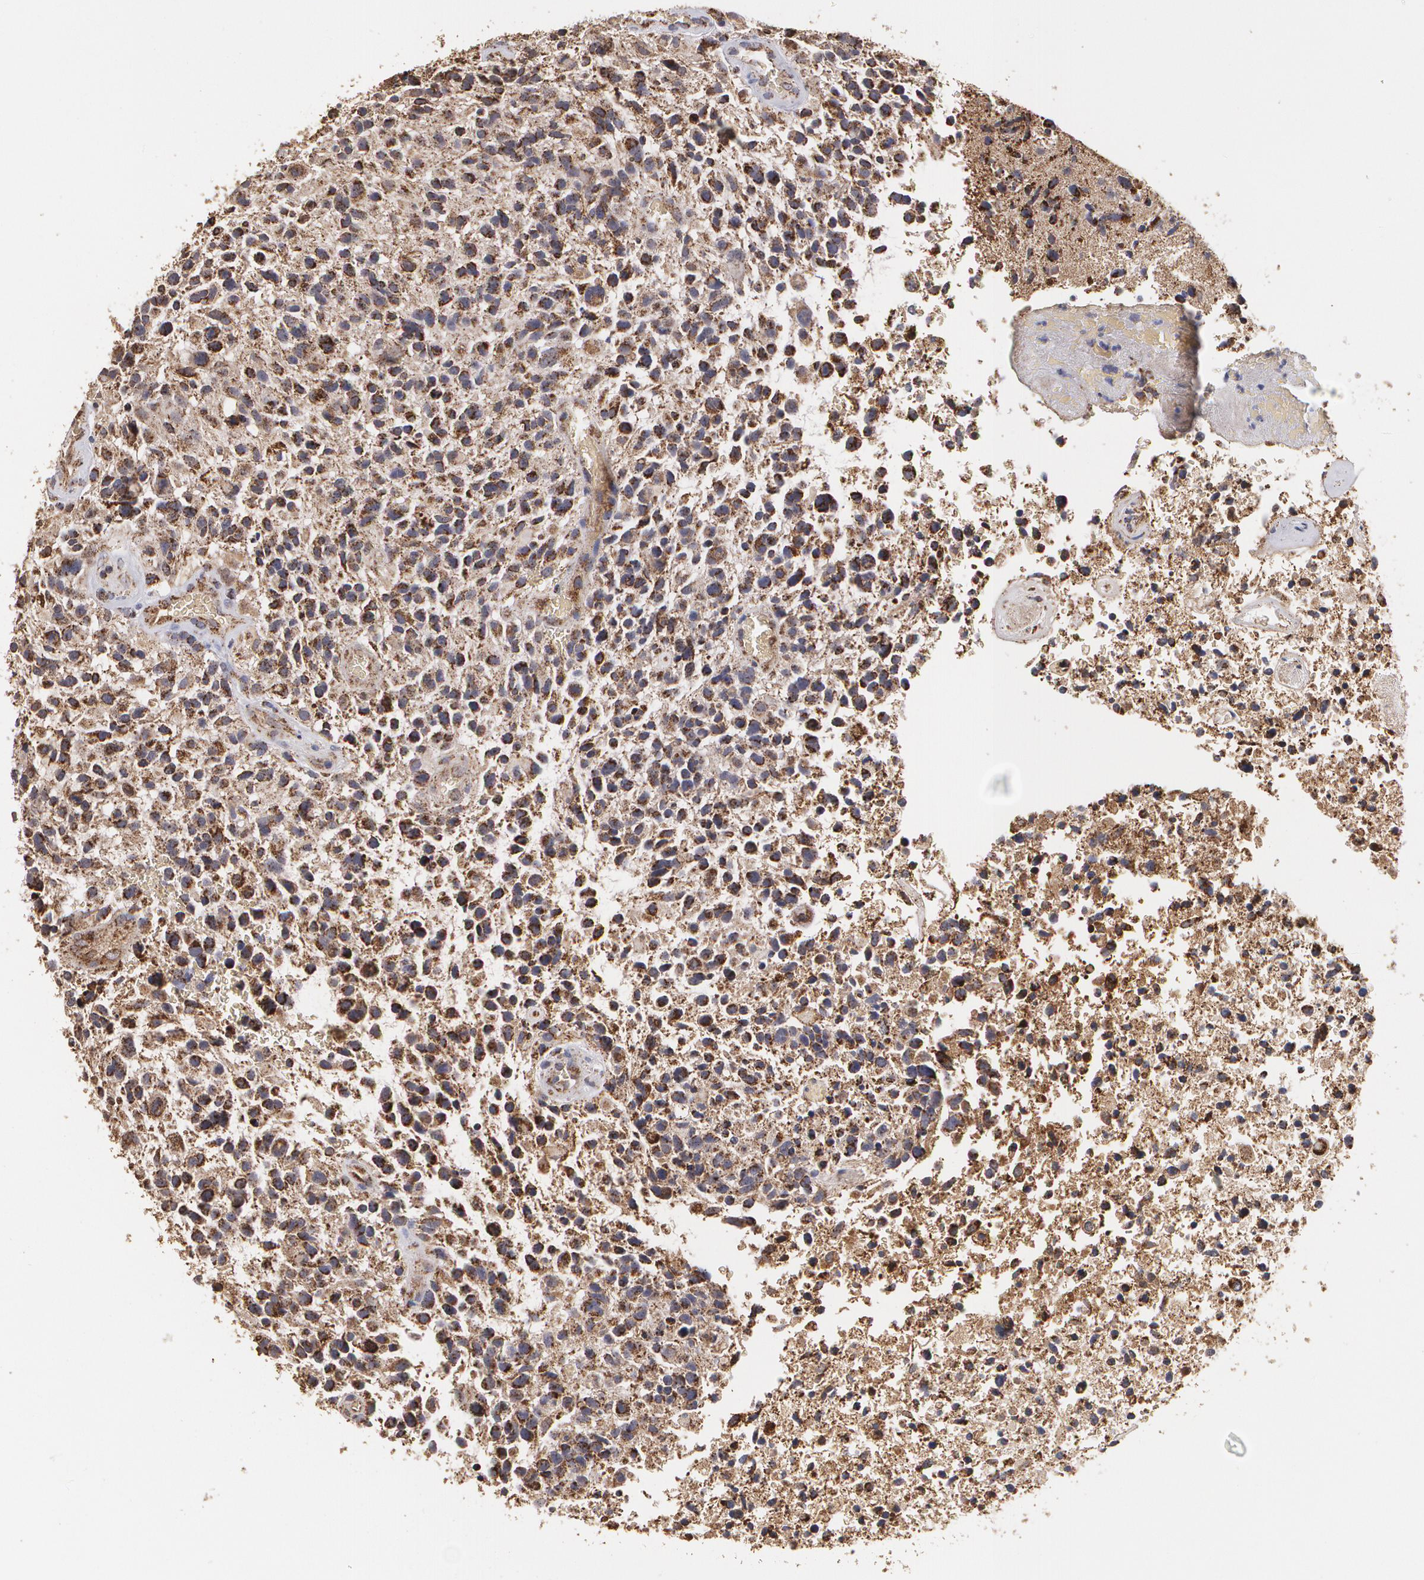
{"staining": {"intensity": "moderate", "quantity": ">75%", "location": "cytoplasmic/membranous"}, "tissue": "glioma", "cell_type": "Tumor cells", "image_type": "cancer", "snomed": [{"axis": "morphology", "description": "Glioma, malignant, High grade"}, {"axis": "topography", "description": "Brain"}], "caption": "Glioma stained for a protein (brown) shows moderate cytoplasmic/membranous positive staining in approximately >75% of tumor cells.", "gene": "HSPD1", "patient": {"sex": "male", "age": 72}}